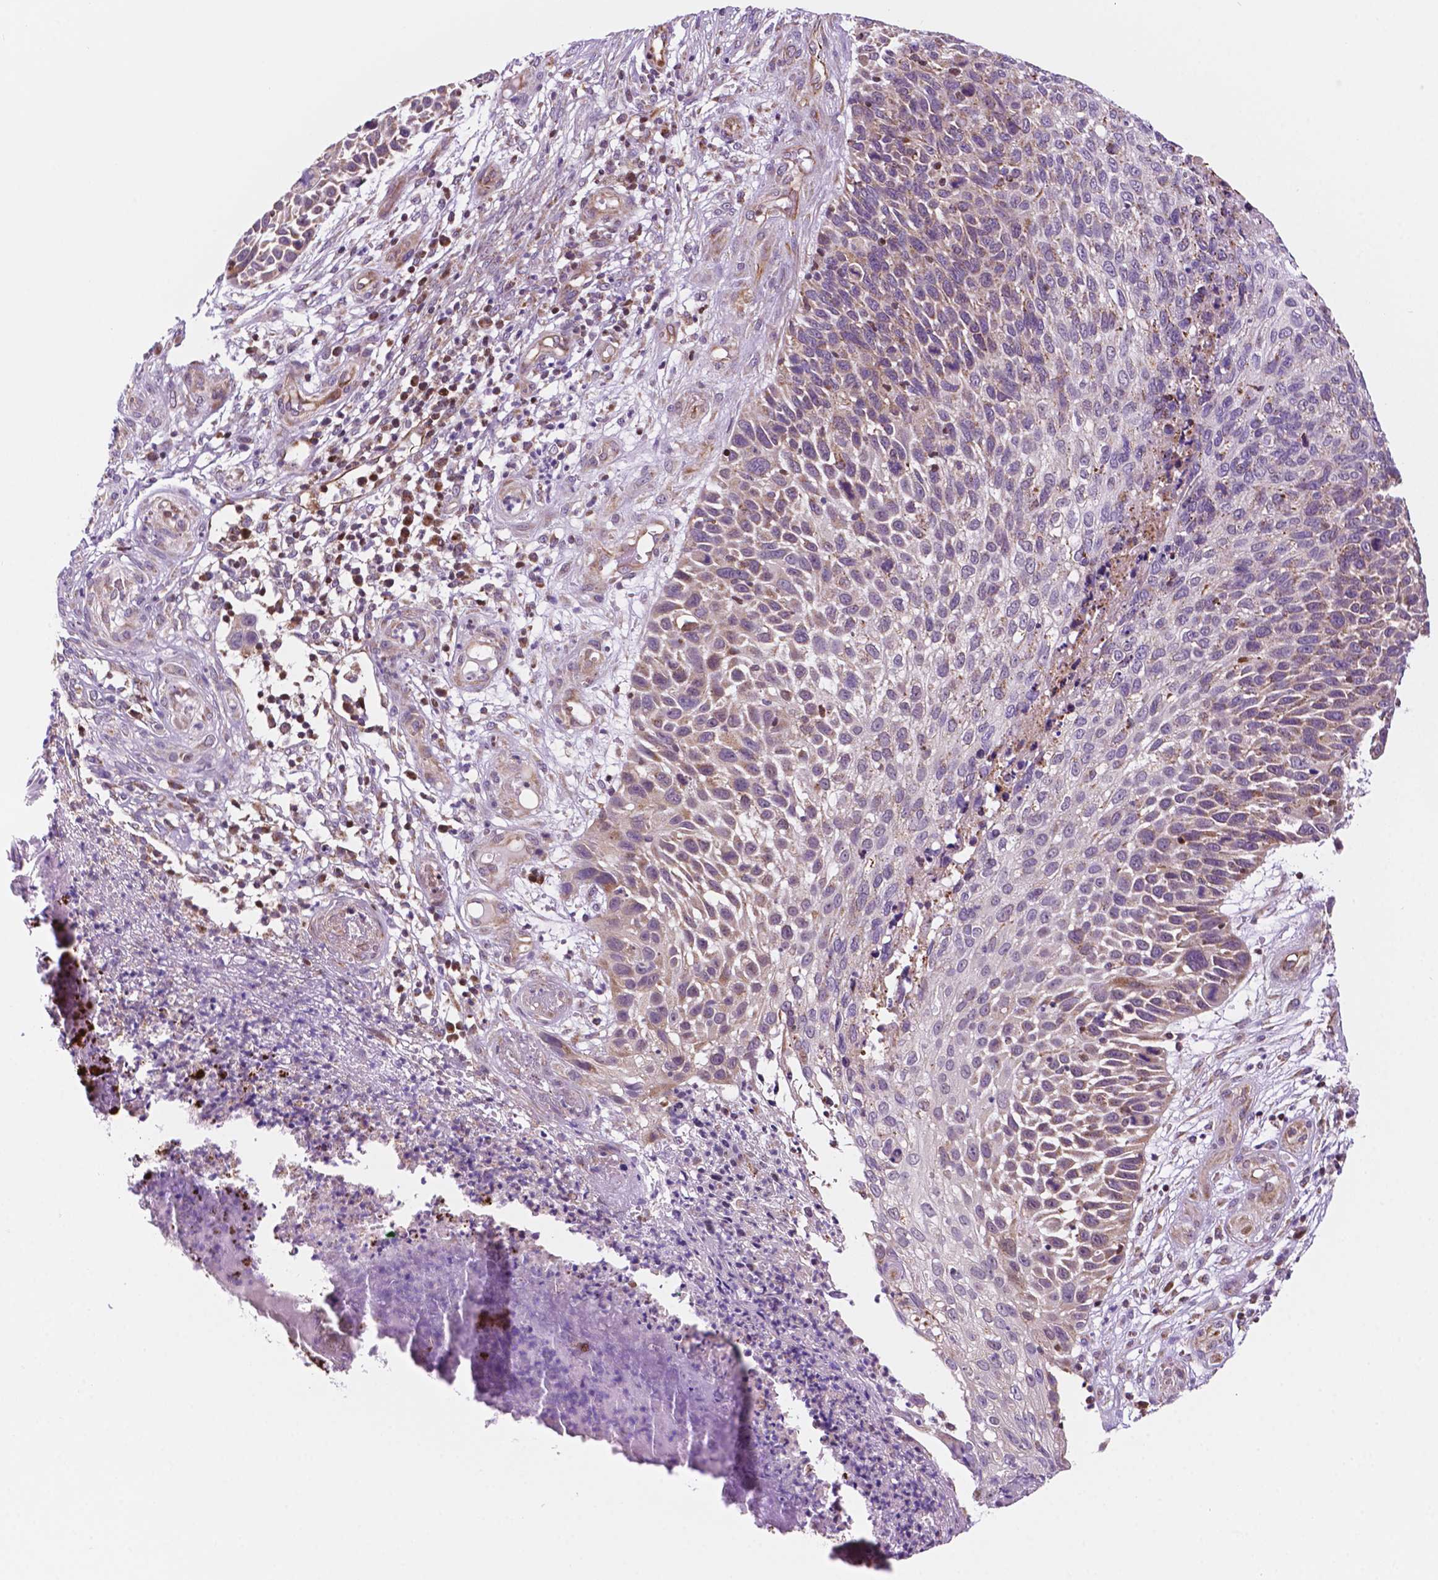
{"staining": {"intensity": "weak", "quantity": "25%-75%", "location": "cytoplasmic/membranous"}, "tissue": "skin cancer", "cell_type": "Tumor cells", "image_type": "cancer", "snomed": [{"axis": "morphology", "description": "Squamous cell carcinoma, NOS"}, {"axis": "topography", "description": "Skin"}], "caption": "The micrograph shows staining of skin cancer (squamous cell carcinoma), revealing weak cytoplasmic/membranous protein positivity (brown color) within tumor cells.", "gene": "GEMIN4", "patient": {"sex": "male", "age": 92}}